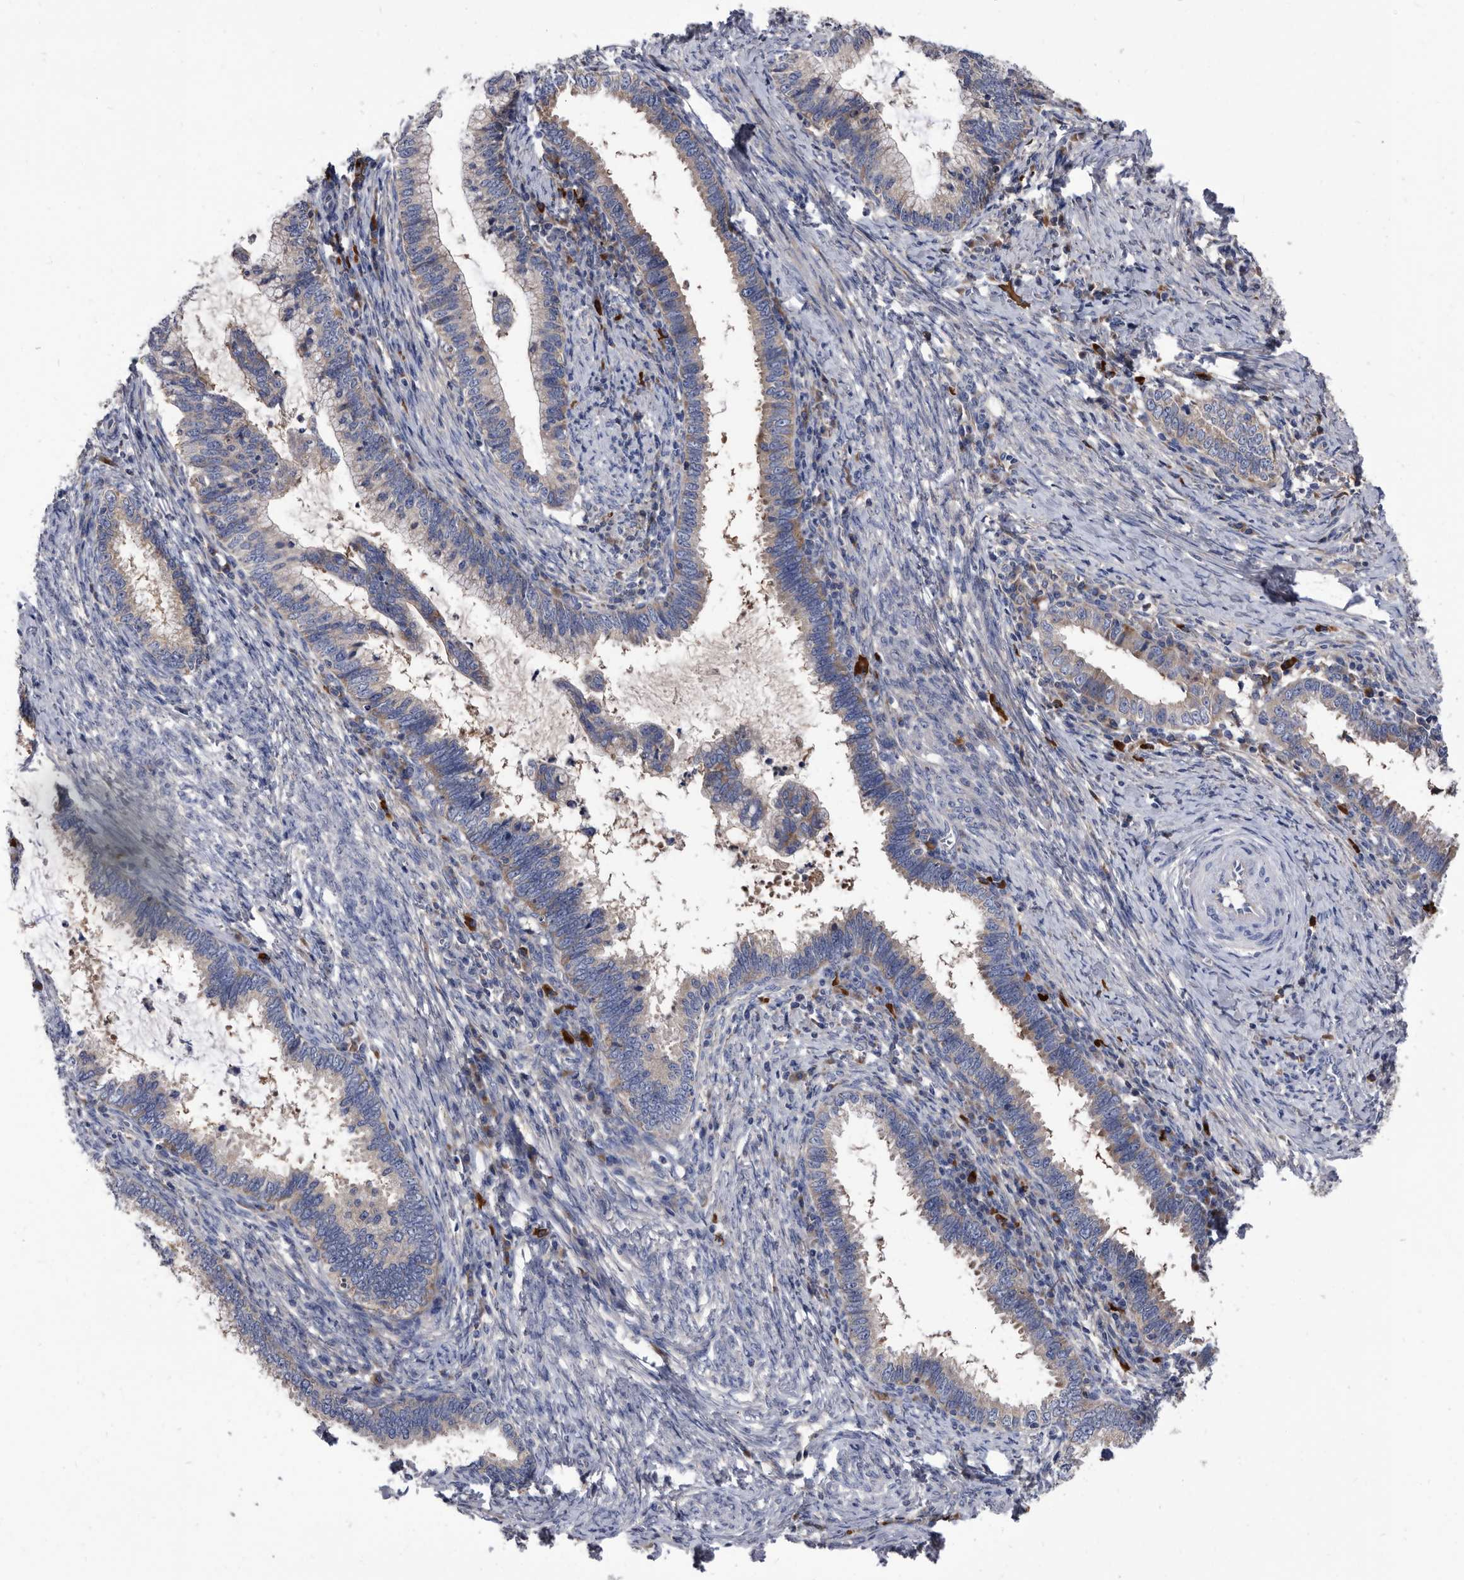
{"staining": {"intensity": "weak", "quantity": "25%-75%", "location": "cytoplasmic/membranous"}, "tissue": "cervical cancer", "cell_type": "Tumor cells", "image_type": "cancer", "snomed": [{"axis": "morphology", "description": "Adenocarcinoma, NOS"}, {"axis": "topography", "description": "Cervix"}], "caption": "An IHC image of tumor tissue is shown. Protein staining in brown shows weak cytoplasmic/membranous positivity in adenocarcinoma (cervical) within tumor cells.", "gene": "DTNBP1", "patient": {"sex": "female", "age": 36}}